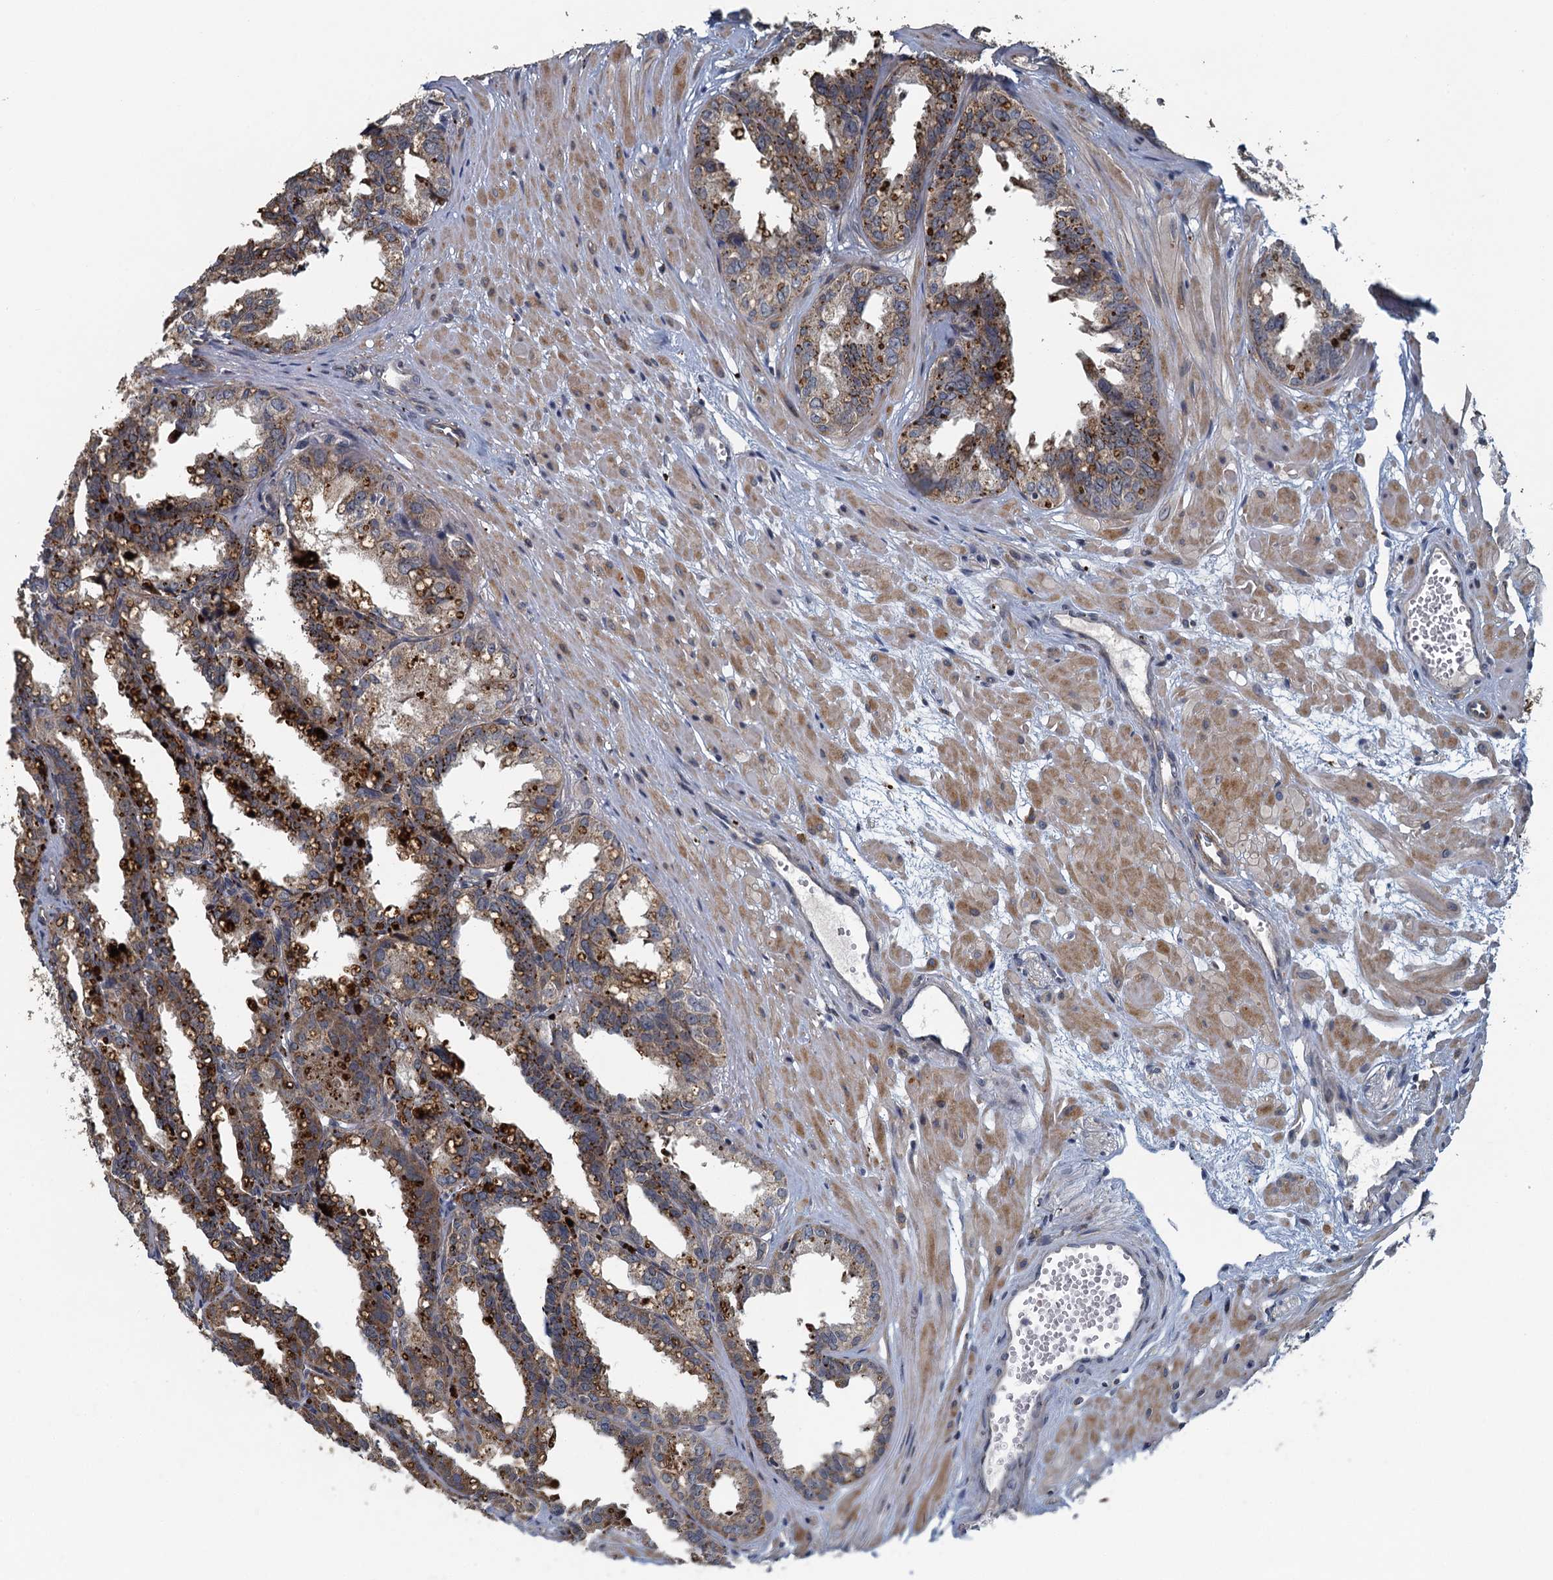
{"staining": {"intensity": "moderate", "quantity": "25%-75%", "location": "cytoplasmic/membranous"}, "tissue": "seminal vesicle", "cell_type": "Glandular cells", "image_type": "normal", "snomed": [{"axis": "morphology", "description": "Normal tissue, NOS"}, {"axis": "topography", "description": "Prostate"}, {"axis": "topography", "description": "Seminal veicle"}], "caption": "A micrograph of human seminal vesicle stained for a protein demonstrates moderate cytoplasmic/membranous brown staining in glandular cells.", "gene": "AGRN", "patient": {"sex": "male", "age": 51}}